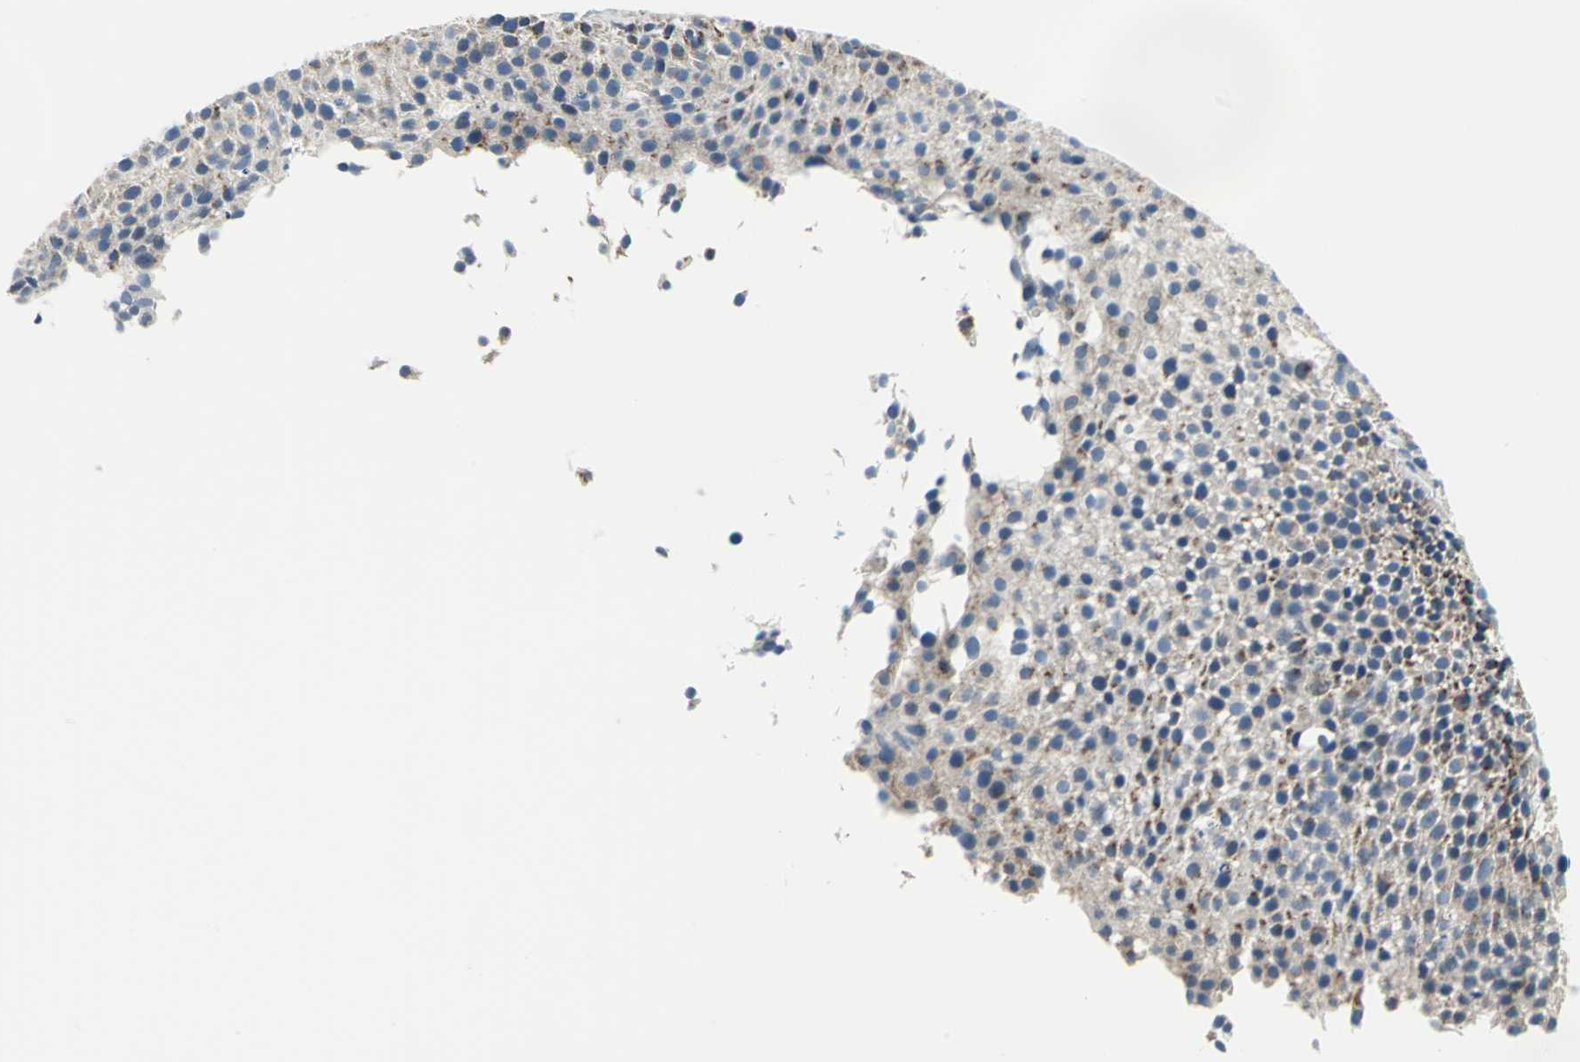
{"staining": {"intensity": "moderate", "quantity": "25%-75%", "location": "cytoplasmic/membranous"}, "tissue": "urothelial cancer", "cell_type": "Tumor cells", "image_type": "cancer", "snomed": [{"axis": "morphology", "description": "Urothelial carcinoma, Low grade"}, {"axis": "topography", "description": "Urinary bladder"}], "caption": "This is a histology image of immunohistochemistry staining of urothelial carcinoma (low-grade), which shows moderate staining in the cytoplasmic/membranous of tumor cells.", "gene": "GPR3", "patient": {"sex": "male", "age": 85}}